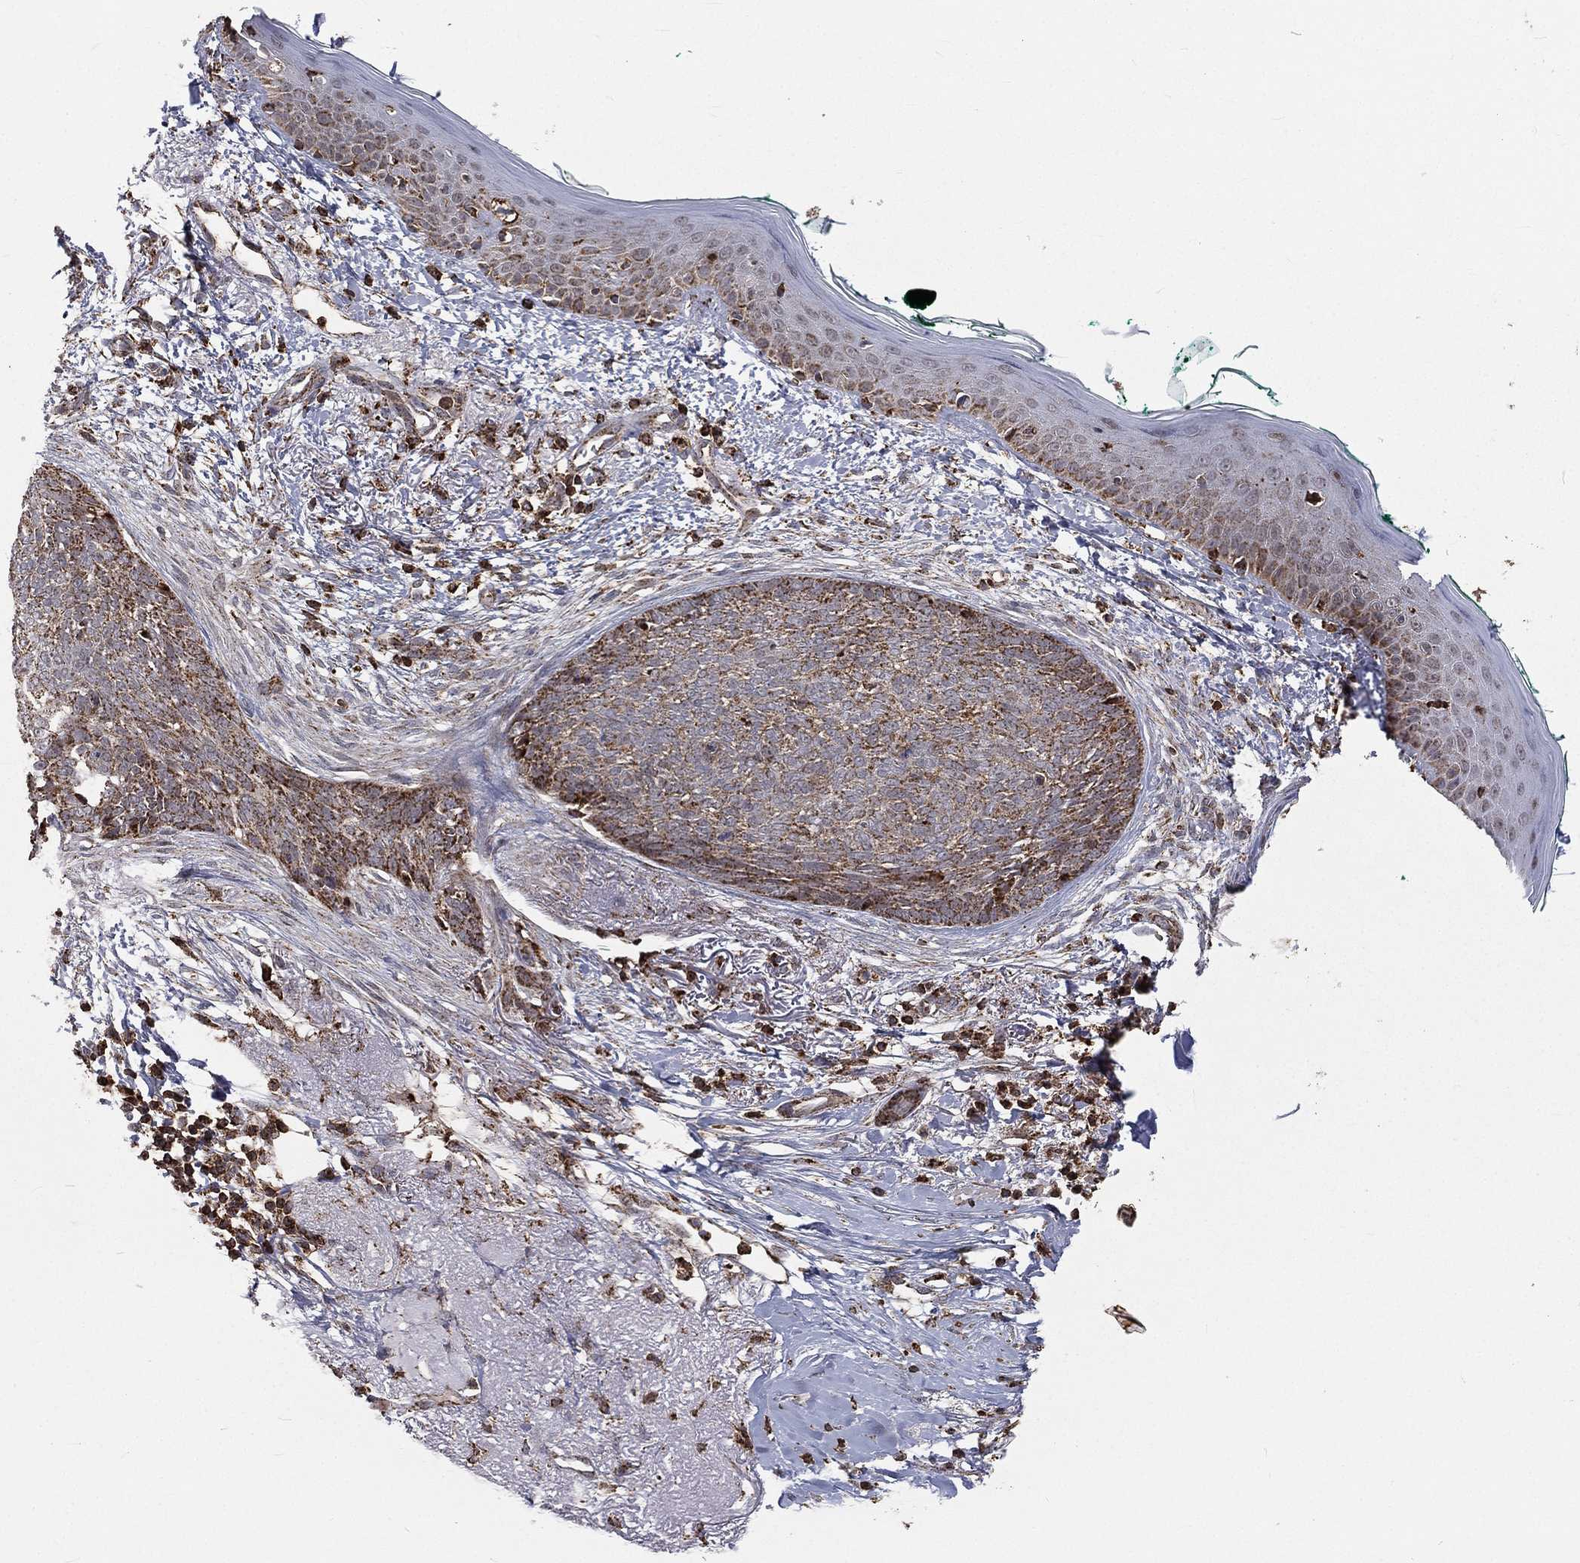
{"staining": {"intensity": "moderate", "quantity": "25%-75%", "location": "cytoplasmic/membranous"}, "tissue": "skin cancer", "cell_type": "Tumor cells", "image_type": "cancer", "snomed": [{"axis": "morphology", "description": "Normal tissue, NOS"}, {"axis": "morphology", "description": "Basal cell carcinoma"}, {"axis": "topography", "description": "Skin"}], "caption": "Immunohistochemistry (IHC) of basal cell carcinoma (skin) reveals medium levels of moderate cytoplasmic/membranous positivity in about 25%-75% of tumor cells.", "gene": "RIN3", "patient": {"sex": "male", "age": 84}}